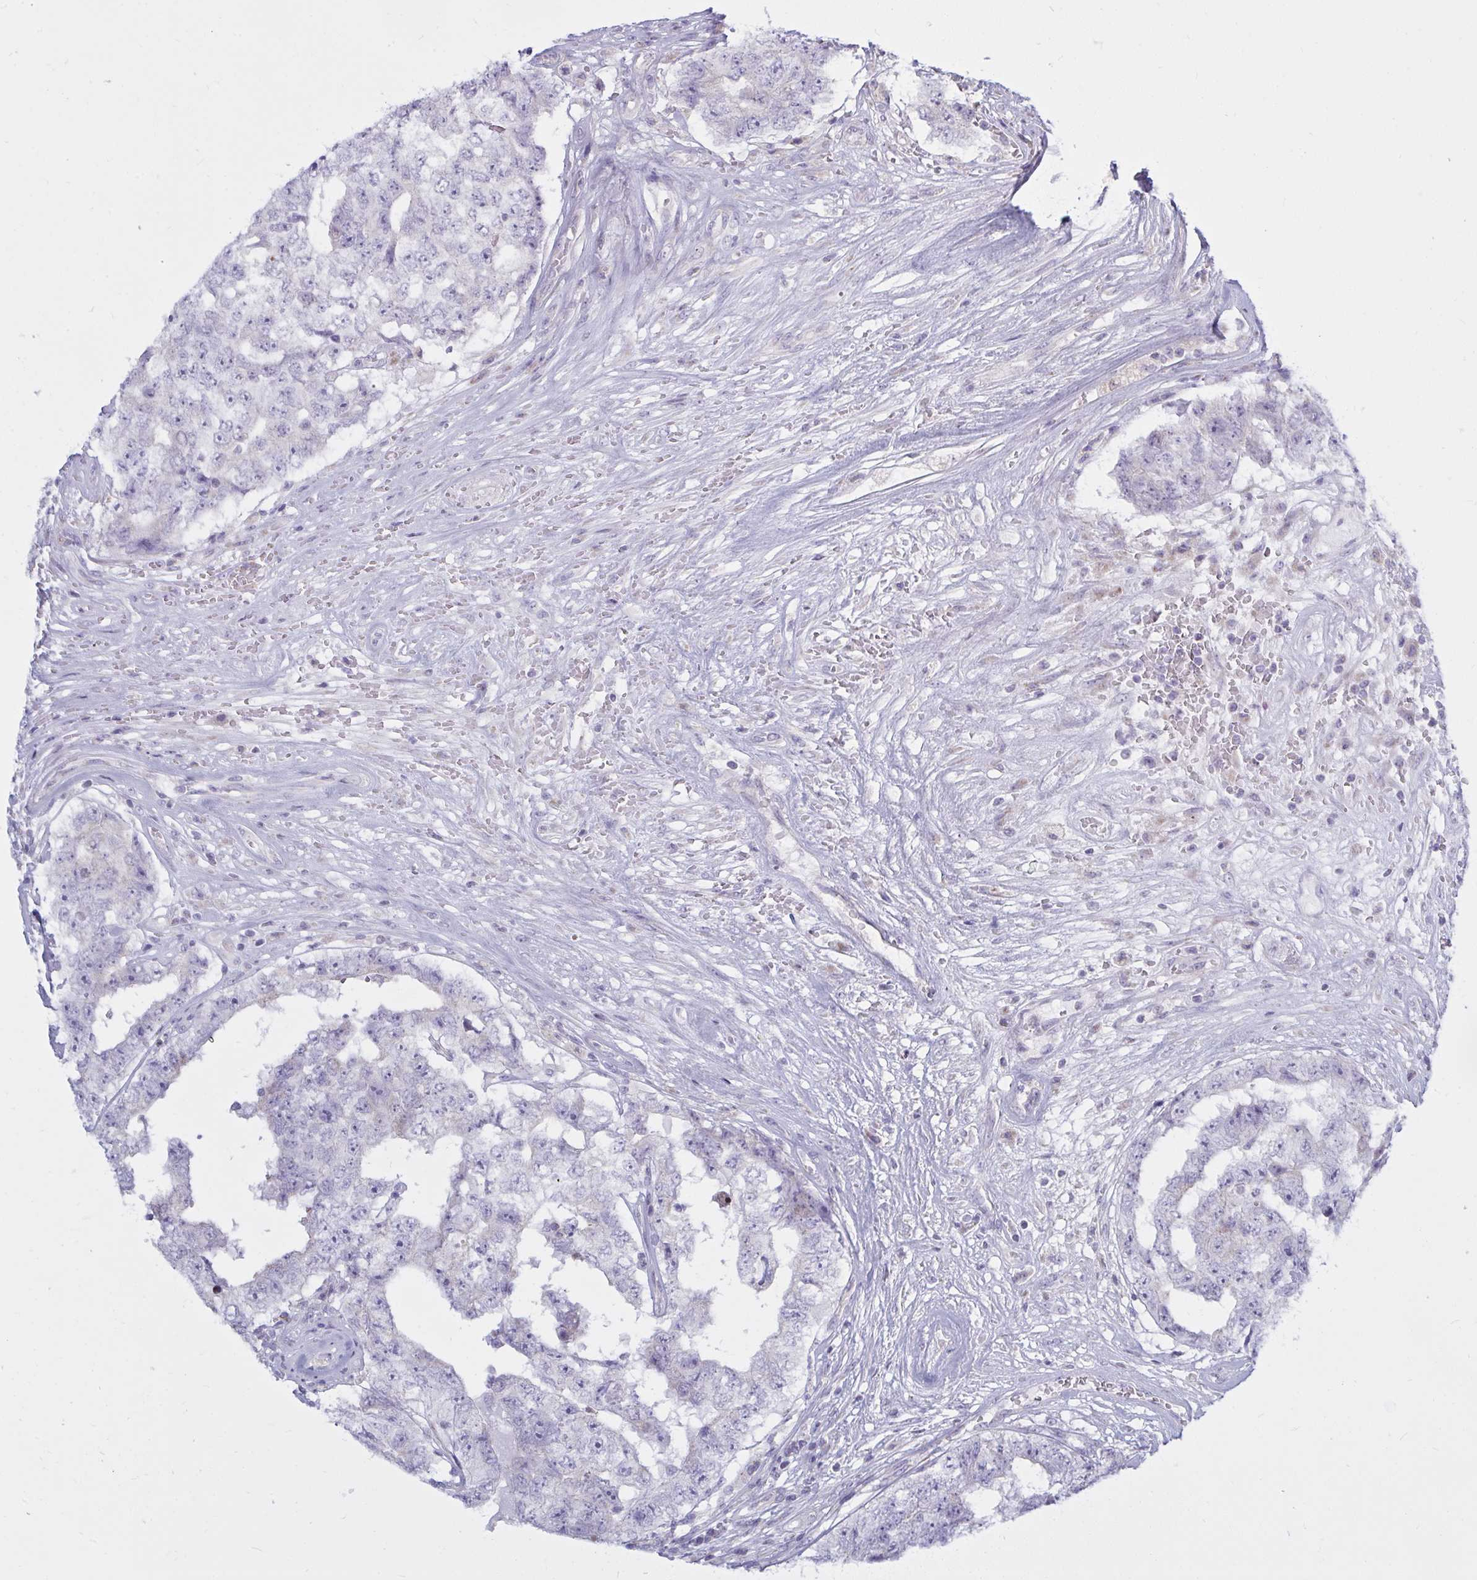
{"staining": {"intensity": "negative", "quantity": "none", "location": "none"}, "tissue": "testis cancer", "cell_type": "Tumor cells", "image_type": "cancer", "snomed": [{"axis": "morphology", "description": "Normal tissue, NOS"}, {"axis": "morphology", "description": "Carcinoma, Embryonal, NOS"}, {"axis": "topography", "description": "Testis"}, {"axis": "topography", "description": "Epididymis"}], "caption": "Immunohistochemical staining of testis cancer (embryonal carcinoma) demonstrates no significant expression in tumor cells.", "gene": "ATG9A", "patient": {"sex": "male", "age": 25}}